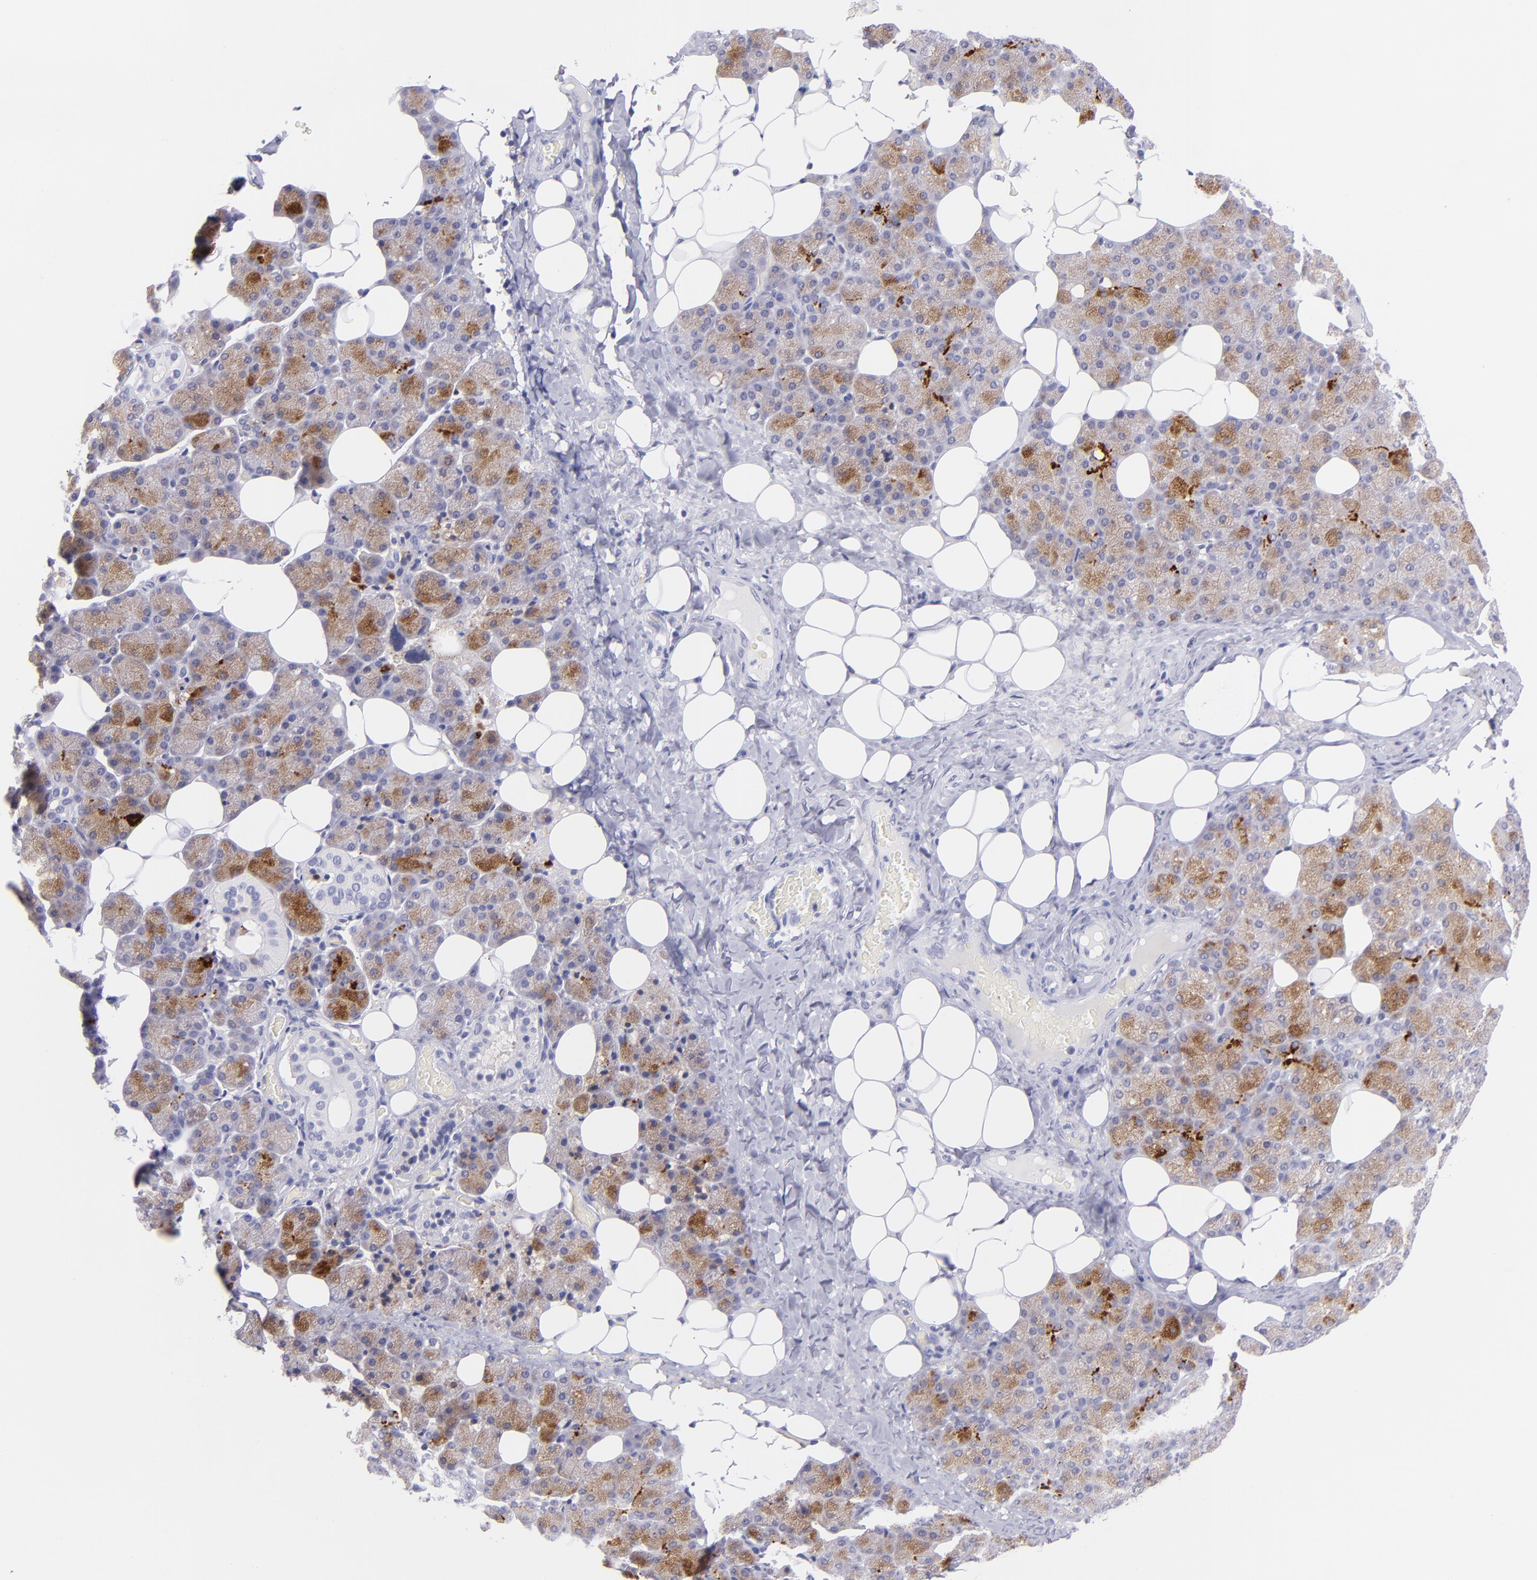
{"staining": {"intensity": "strong", "quantity": ">75%", "location": "cytoplasmic/membranous"}, "tissue": "salivary gland", "cell_type": "Glandular cells", "image_type": "normal", "snomed": [{"axis": "morphology", "description": "Normal tissue, NOS"}, {"axis": "topography", "description": "Lymph node"}, {"axis": "topography", "description": "Salivary gland"}], "caption": "An immunohistochemistry (IHC) histopathology image of unremarkable tissue is shown. Protein staining in brown highlights strong cytoplasmic/membranous positivity in salivary gland within glandular cells. (Brightfield microscopy of DAB IHC at high magnification).", "gene": "PIP", "patient": {"sex": "male", "age": 8}}